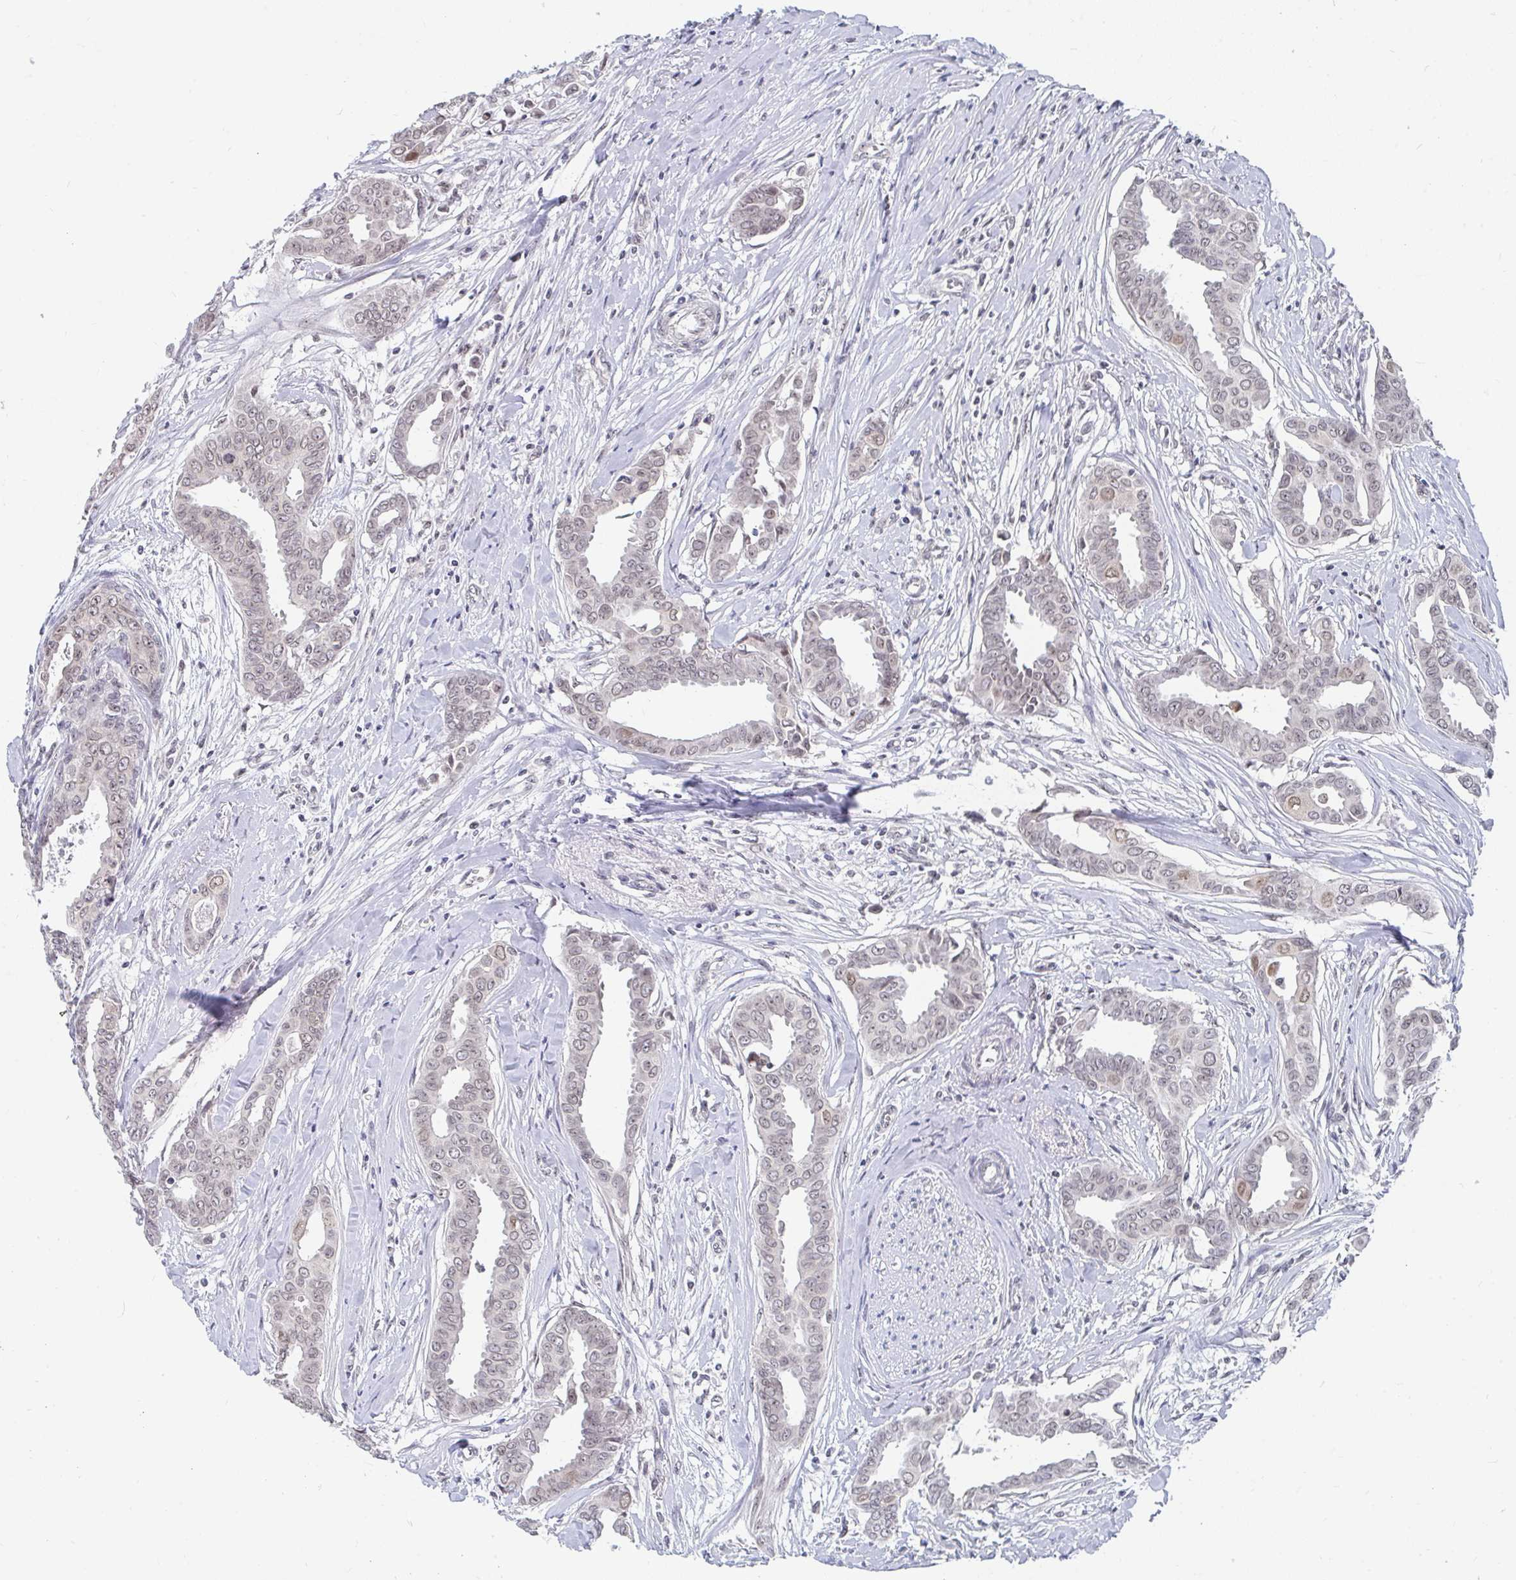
{"staining": {"intensity": "weak", "quantity": "<25%", "location": "nuclear"}, "tissue": "breast cancer", "cell_type": "Tumor cells", "image_type": "cancer", "snomed": [{"axis": "morphology", "description": "Duct carcinoma"}, {"axis": "topography", "description": "Breast"}], "caption": "Breast cancer stained for a protein using IHC exhibits no expression tumor cells.", "gene": "TRIP12", "patient": {"sex": "female", "age": 45}}